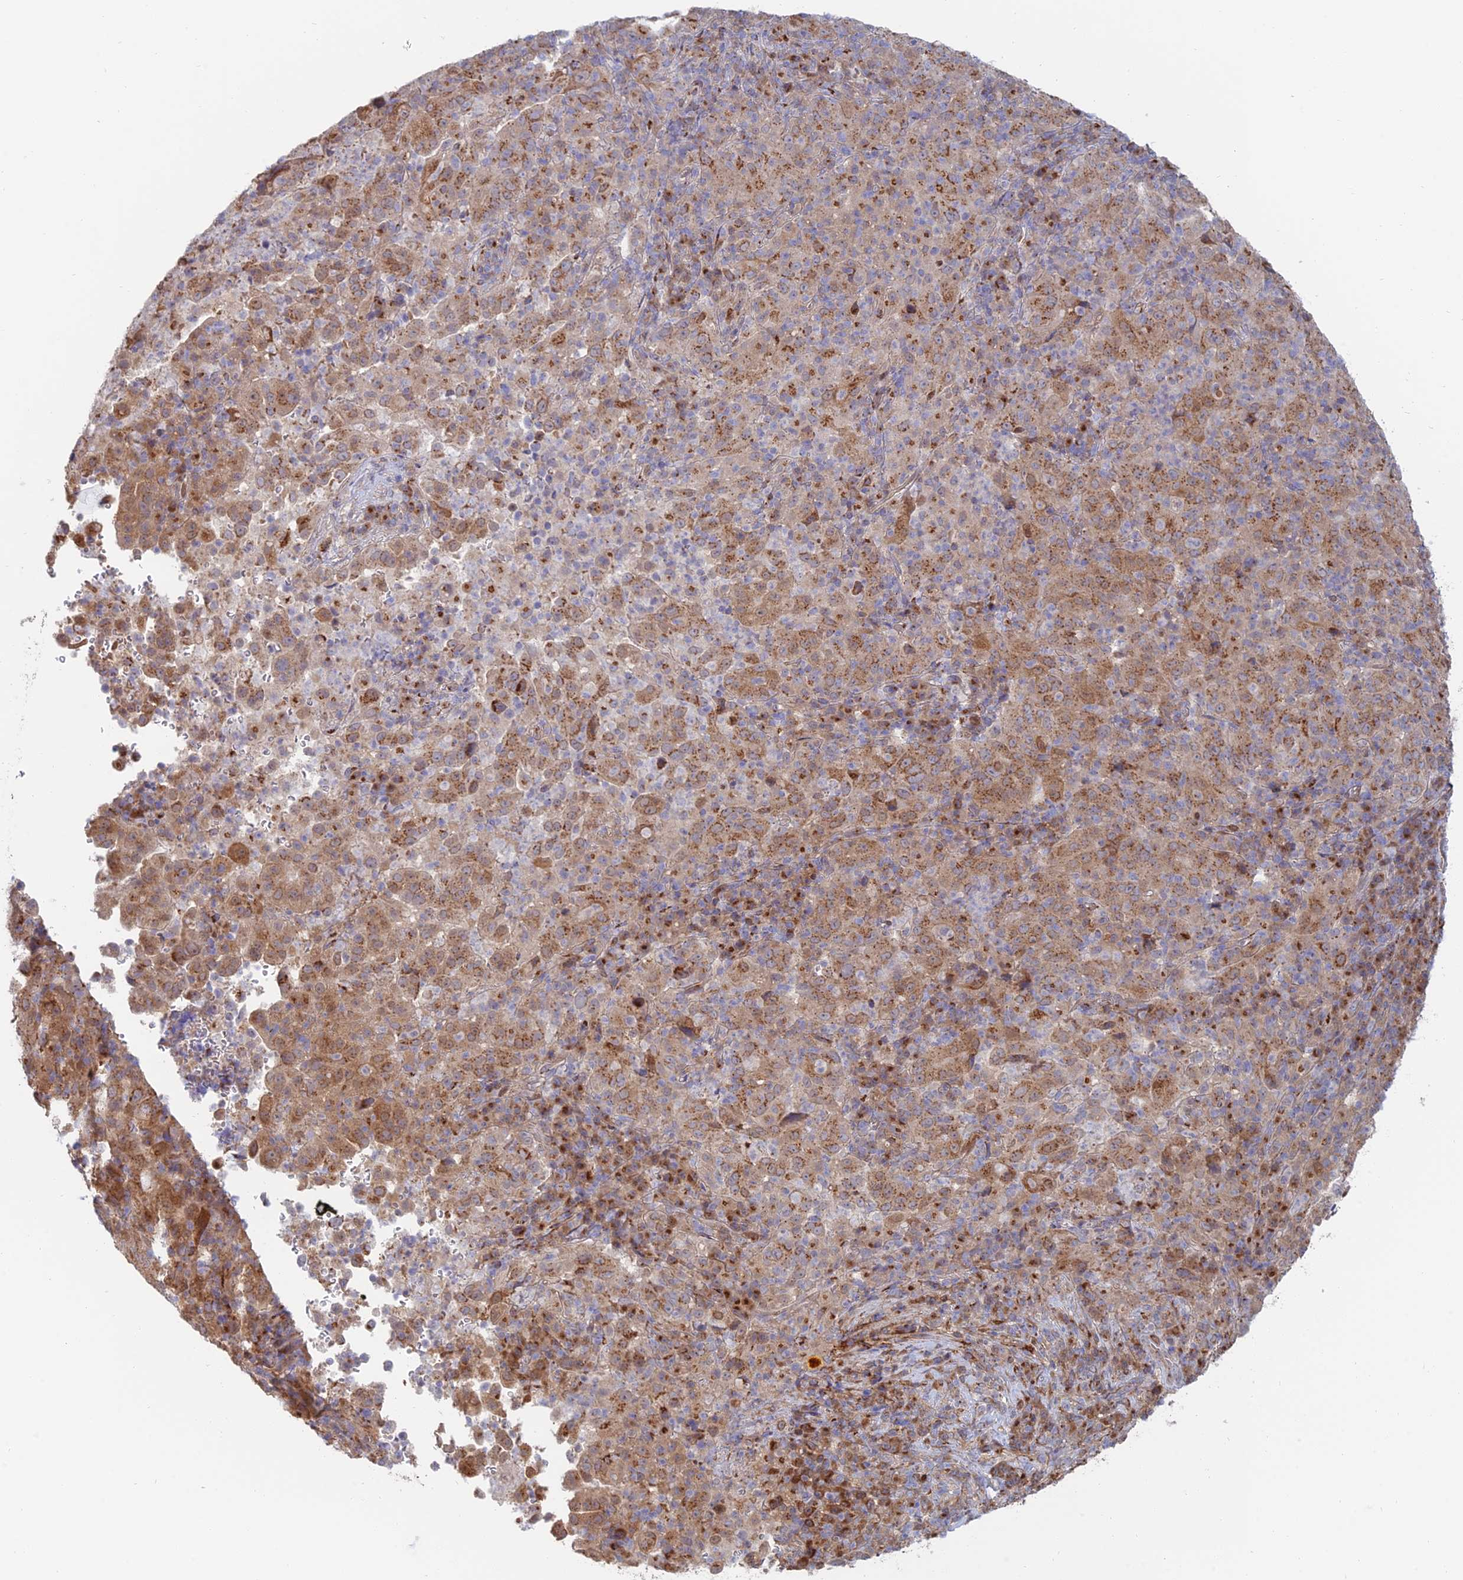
{"staining": {"intensity": "moderate", "quantity": ">75%", "location": "cytoplasmic/membranous"}, "tissue": "pancreatic cancer", "cell_type": "Tumor cells", "image_type": "cancer", "snomed": [{"axis": "morphology", "description": "Adenocarcinoma, NOS"}, {"axis": "topography", "description": "Pancreas"}], "caption": "Human pancreatic cancer stained with a brown dye demonstrates moderate cytoplasmic/membranous positive positivity in approximately >75% of tumor cells.", "gene": "HS2ST1", "patient": {"sex": "male", "age": 63}}